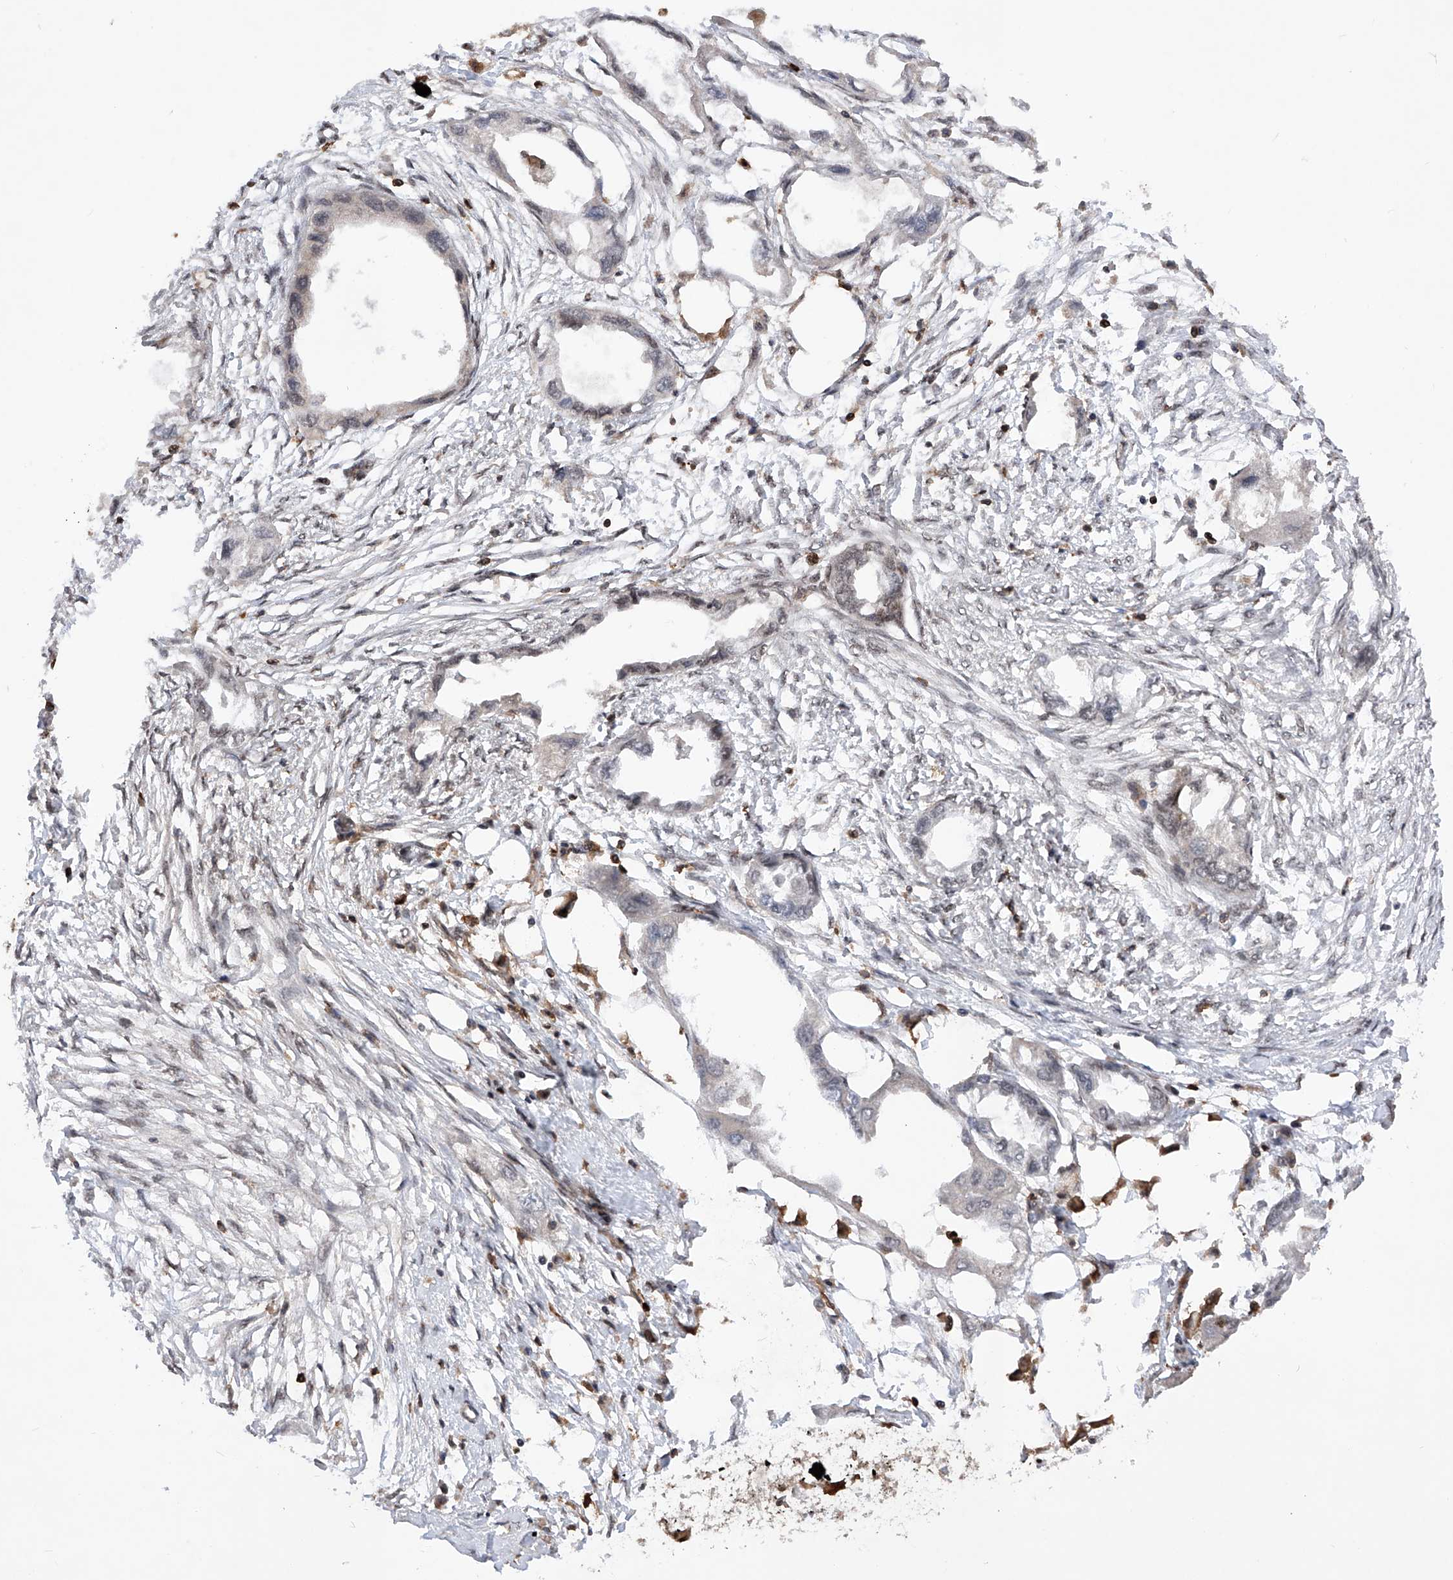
{"staining": {"intensity": "negative", "quantity": "none", "location": "none"}, "tissue": "endometrial cancer", "cell_type": "Tumor cells", "image_type": "cancer", "snomed": [{"axis": "morphology", "description": "Adenocarcinoma, NOS"}, {"axis": "morphology", "description": "Adenocarcinoma, metastatic, NOS"}, {"axis": "topography", "description": "Adipose tissue"}, {"axis": "topography", "description": "Endometrium"}], "caption": "Endometrial adenocarcinoma stained for a protein using immunohistochemistry displays no staining tumor cells.", "gene": "ZNF280D", "patient": {"sex": "female", "age": 67}}